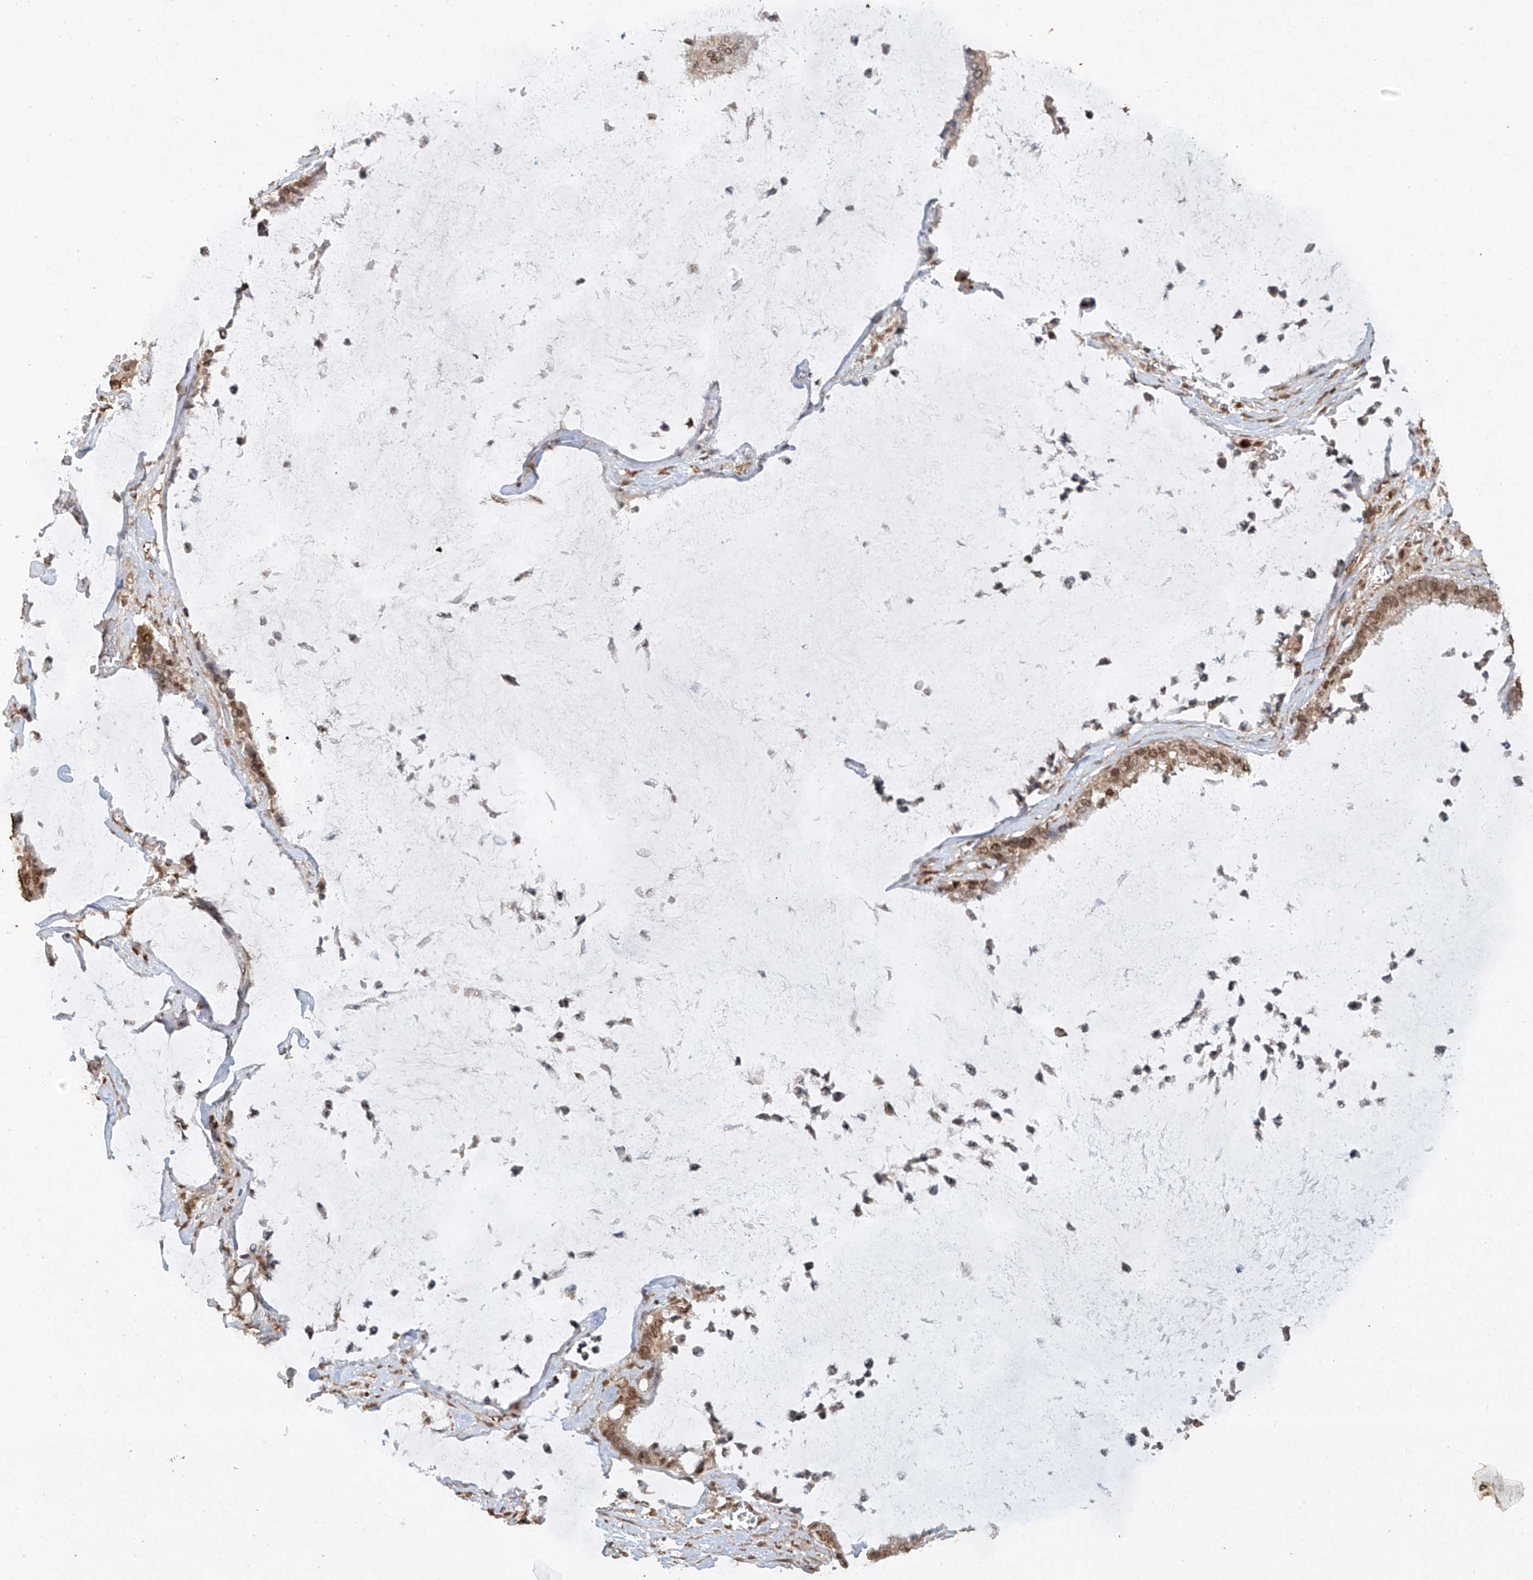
{"staining": {"intensity": "moderate", "quantity": ">75%", "location": "cytoplasmic/membranous,nuclear"}, "tissue": "pancreatic cancer", "cell_type": "Tumor cells", "image_type": "cancer", "snomed": [{"axis": "morphology", "description": "Adenocarcinoma, NOS"}, {"axis": "topography", "description": "Pancreas"}], "caption": "Tumor cells reveal medium levels of moderate cytoplasmic/membranous and nuclear positivity in about >75% of cells in human pancreatic cancer (adenocarcinoma). Using DAB (brown) and hematoxylin (blue) stains, captured at high magnification using brightfield microscopy.", "gene": "TIGAR", "patient": {"sex": "male", "age": 41}}